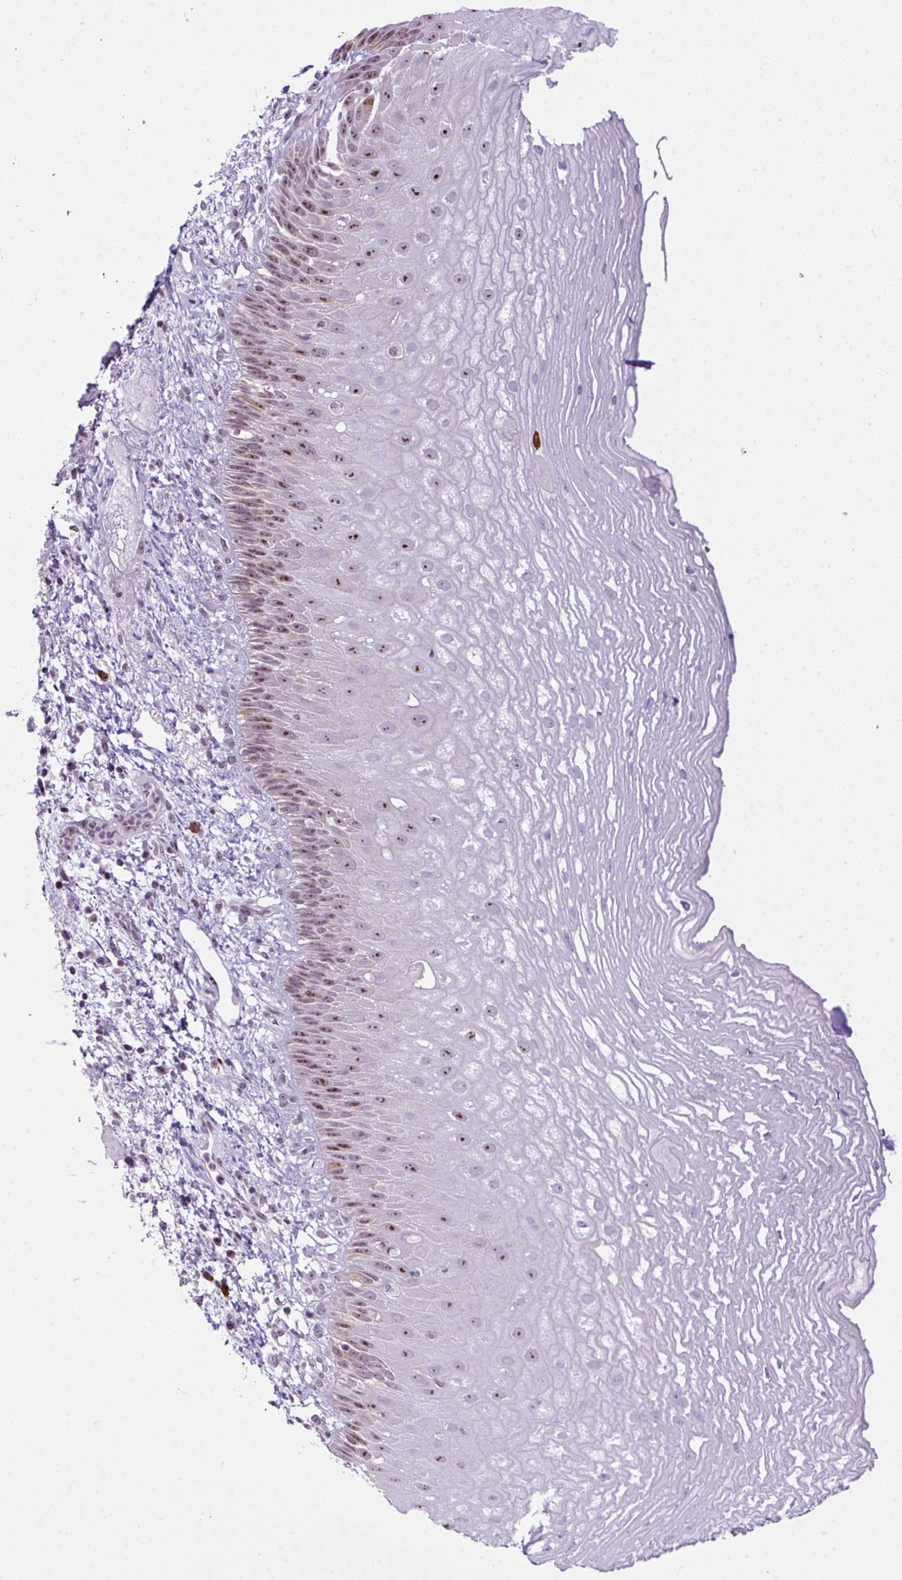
{"staining": {"intensity": "moderate", "quantity": "25%-75%", "location": "cytoplasmic/membranous,nuclear"}, "tissue": "esophagus", "cell_type": "Squamous epithelial cells", "image_type": "normal", "snomed": [{"axis": "morphology", "description": "Normal tissue, NOS"}, {"axis": "topography", "description": "Esophagus"}], "caption": "The photomicrograph shows immunohistochemical staining of benign esophagus. There is moderate cytoplasmic/membranous,nuclear positivity is identified in approximately 25%-75% of squamous epithelial cells.", "gene": "CCDC137", "patient": {"sex": "male", "age": 60}}